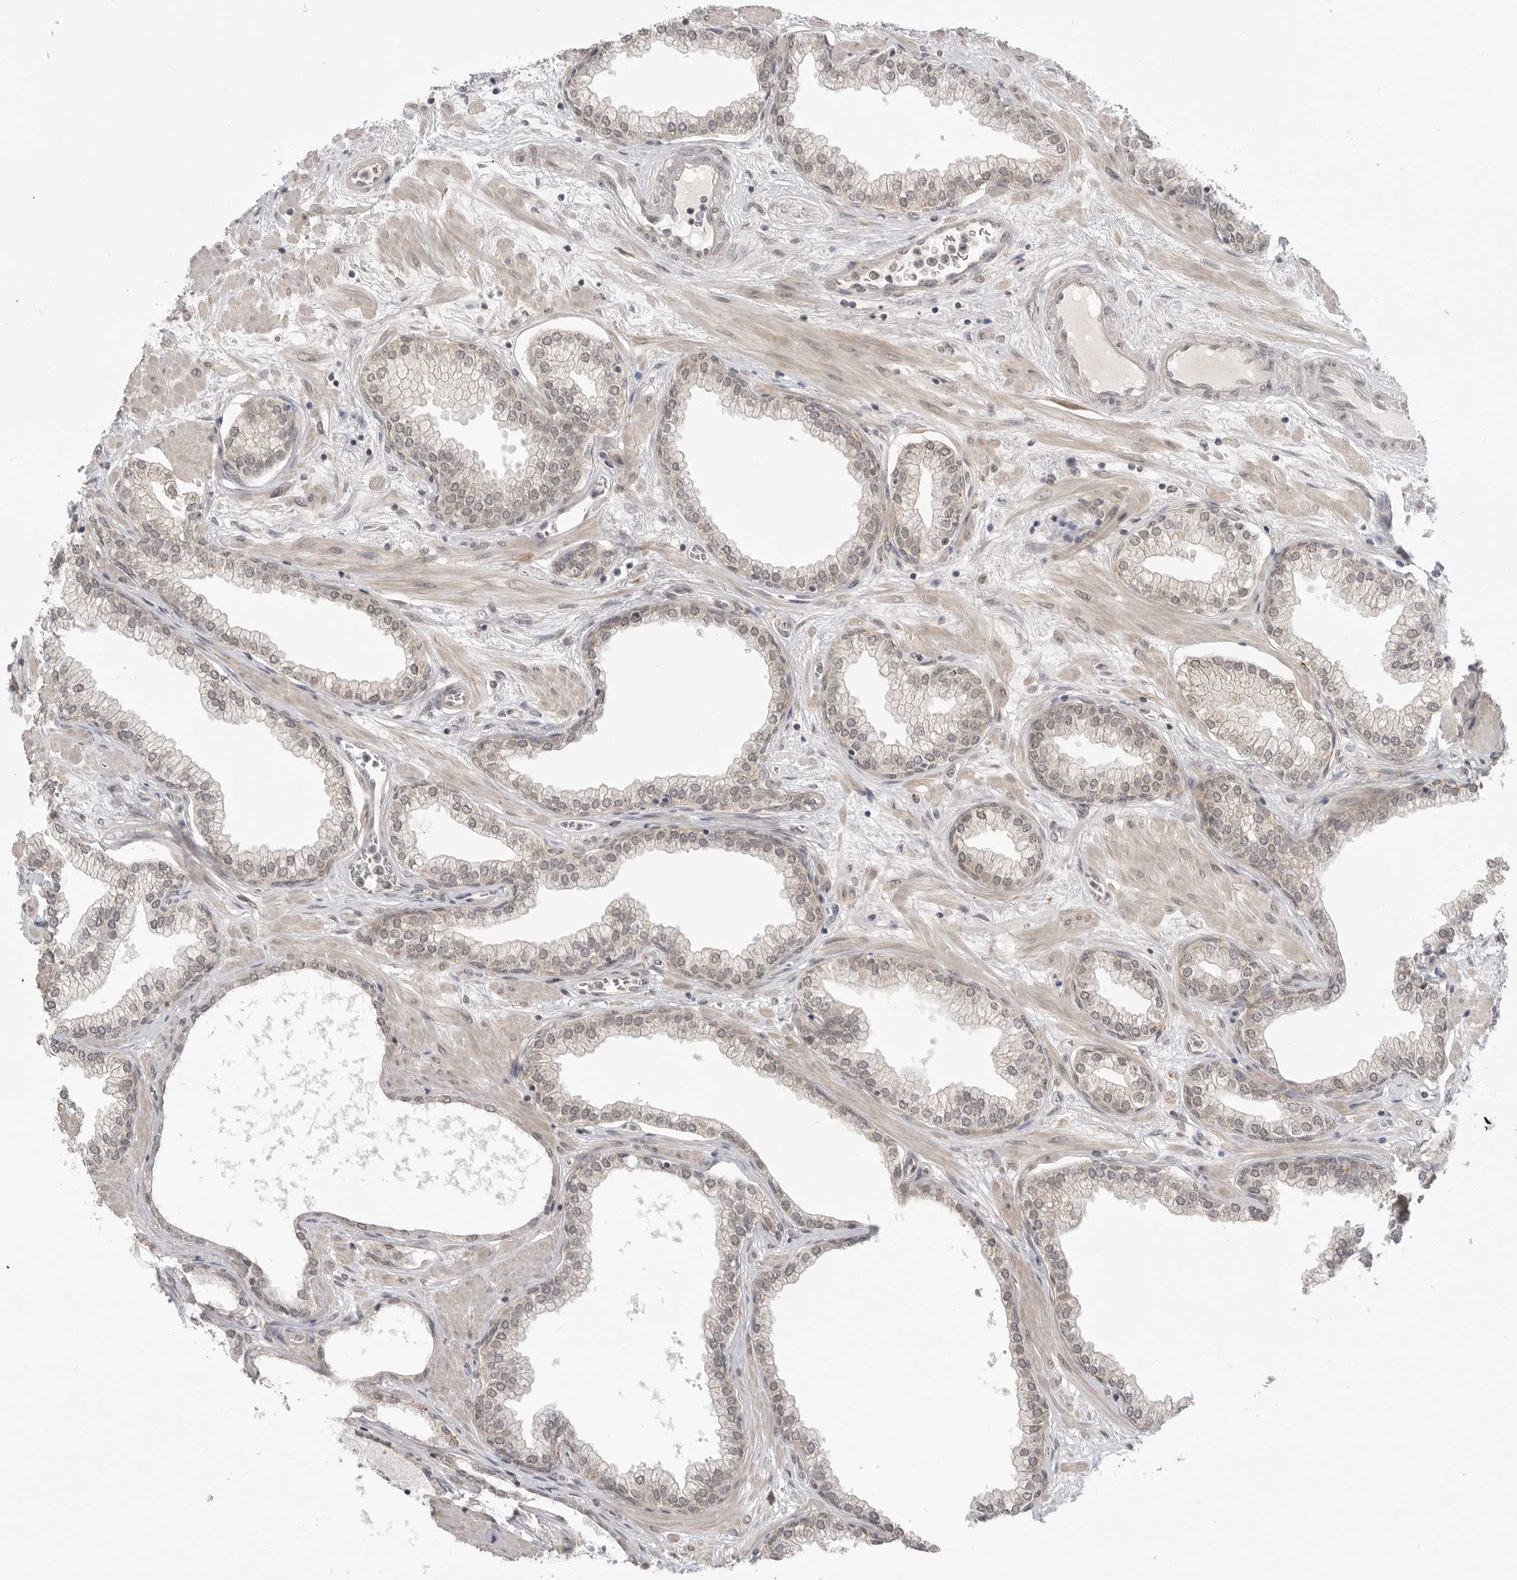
{"staining": {"intensity": "moderate", "quantity": "25%-75%", "location": "cytoplasmic/membranous,nuclear"}, "tissue": "prostate", "cell_type": "Glandular cells", "image_type": "normal", "snomed": [{"axis": "morphology", "description": "Normal tissue, NOS"}, {"axis": "morphology", "description": "Urothelial carcinoma, Low grade"}, {"axis": "topography", "description": "Urinary bladder"}, {"axis": "topography", "description": "Prostate"}], "caption": "Immunohistochemistry staining of unremarkable prostate, which reveals medium levels of moderate cytoplasmic/membranous,nuclear positivity in about 25%-75% of glandular cells indicating moderate cytoplasmic/membranous,nuclear protein positivity. The staining was performed using DAB (brown) for protein detection and nuclei were counterstained in hematoxylin (blue).", "gene": "KALRN", "patient": {"sex": "male", "age": 60}}